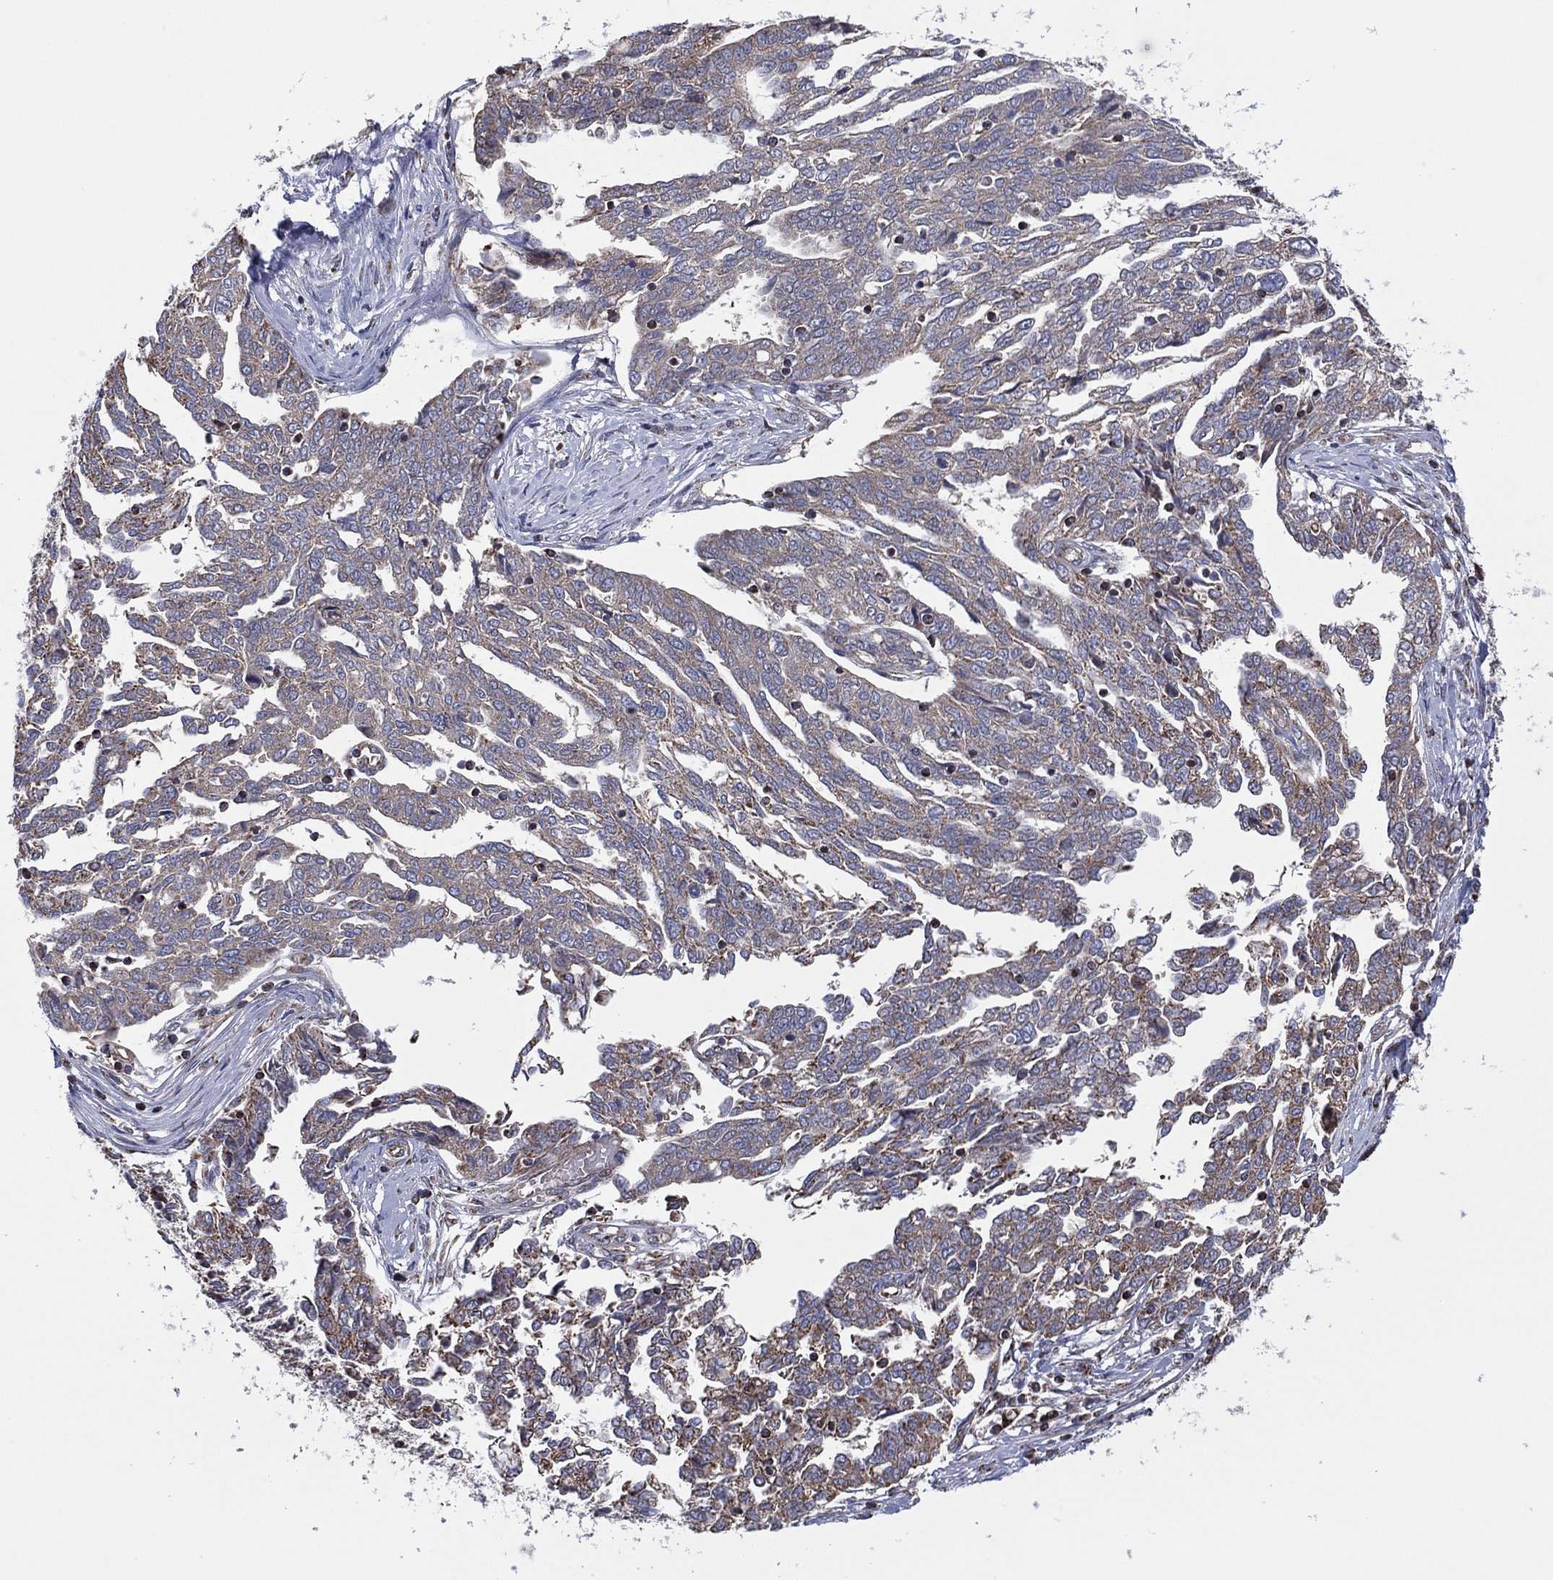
{"staining": {"intensity": "negative", "quantity": "none", "location": "none"}, "tissue": "ovarian cancer", "cell_type": "Tumor cells", "image_type": "cancer", "snomed": [{"axis": "morphology", "description": "Cystadenocarcinoma, serous, NOS"}, {"axis": "topography", "description": "Ovary"}], "caption": "The micrograph shows no staining of tumor cells in serous cystadenocarcinoma (ovarian). (DAB IHC visualized using brightfield microscopy, high magnification).", "gene": "PIDD1", "patient": {"sex": "female", "age": 67}}